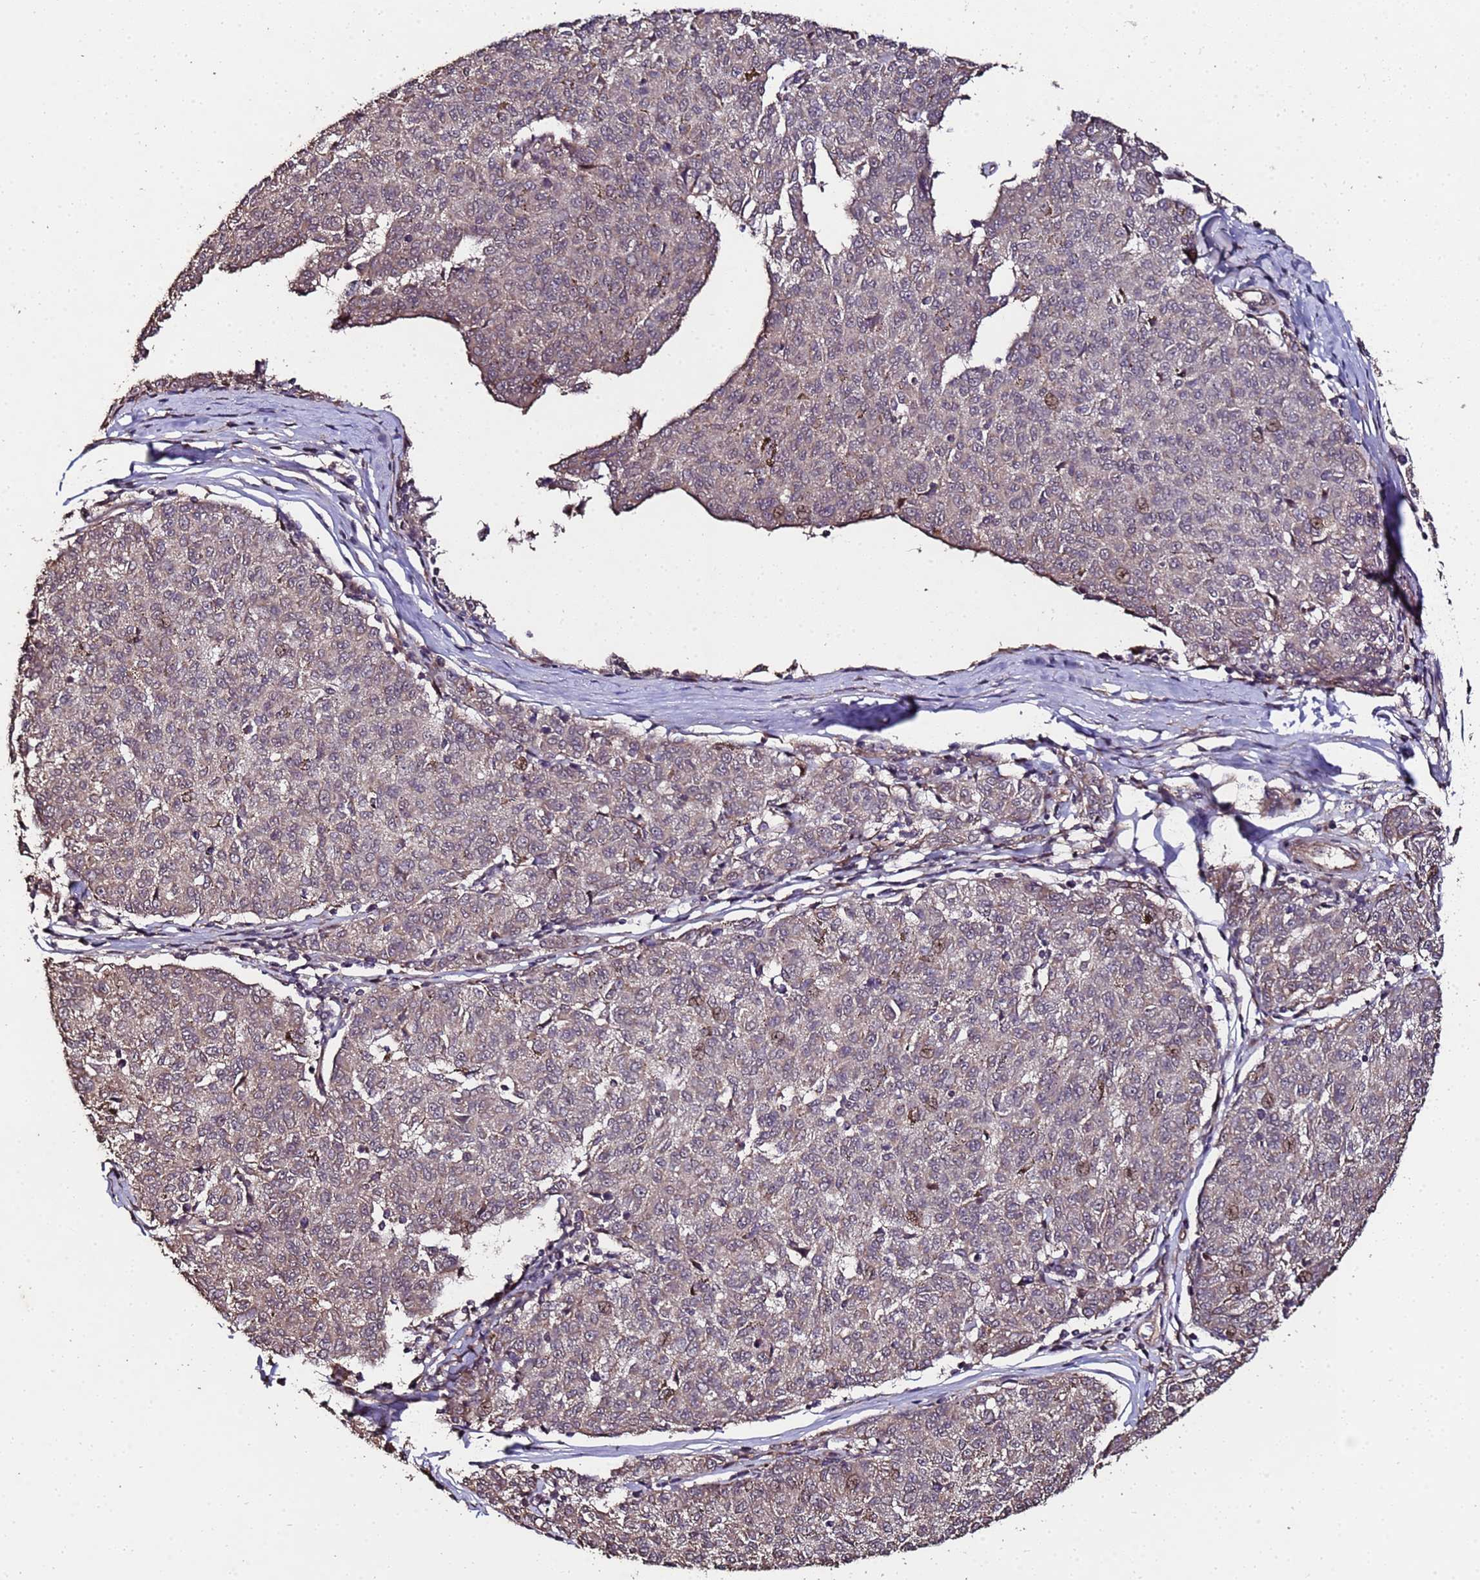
{"staining": {"intensity": "weak", "quantity": "25%-75%", "location": "cytoplasmic/membranous,nuclear"}, "tissue": "melanoma", "cell_type": "Tumor cells", "image_type": "cancer", "snomed": [{"axis": "morphology", "description": "Malignant melanoma, NOS"}, {"axis": "topography", "description": "Skin"}], "caption": "Protein staining by immunohistochemistry reveals weak cytoplasmic/membranous and nuclear staining in about 25%-75% of tumor cells in melanoma.", "gene": "PRODH", "patient": {"sex": "female", "age": 72}}